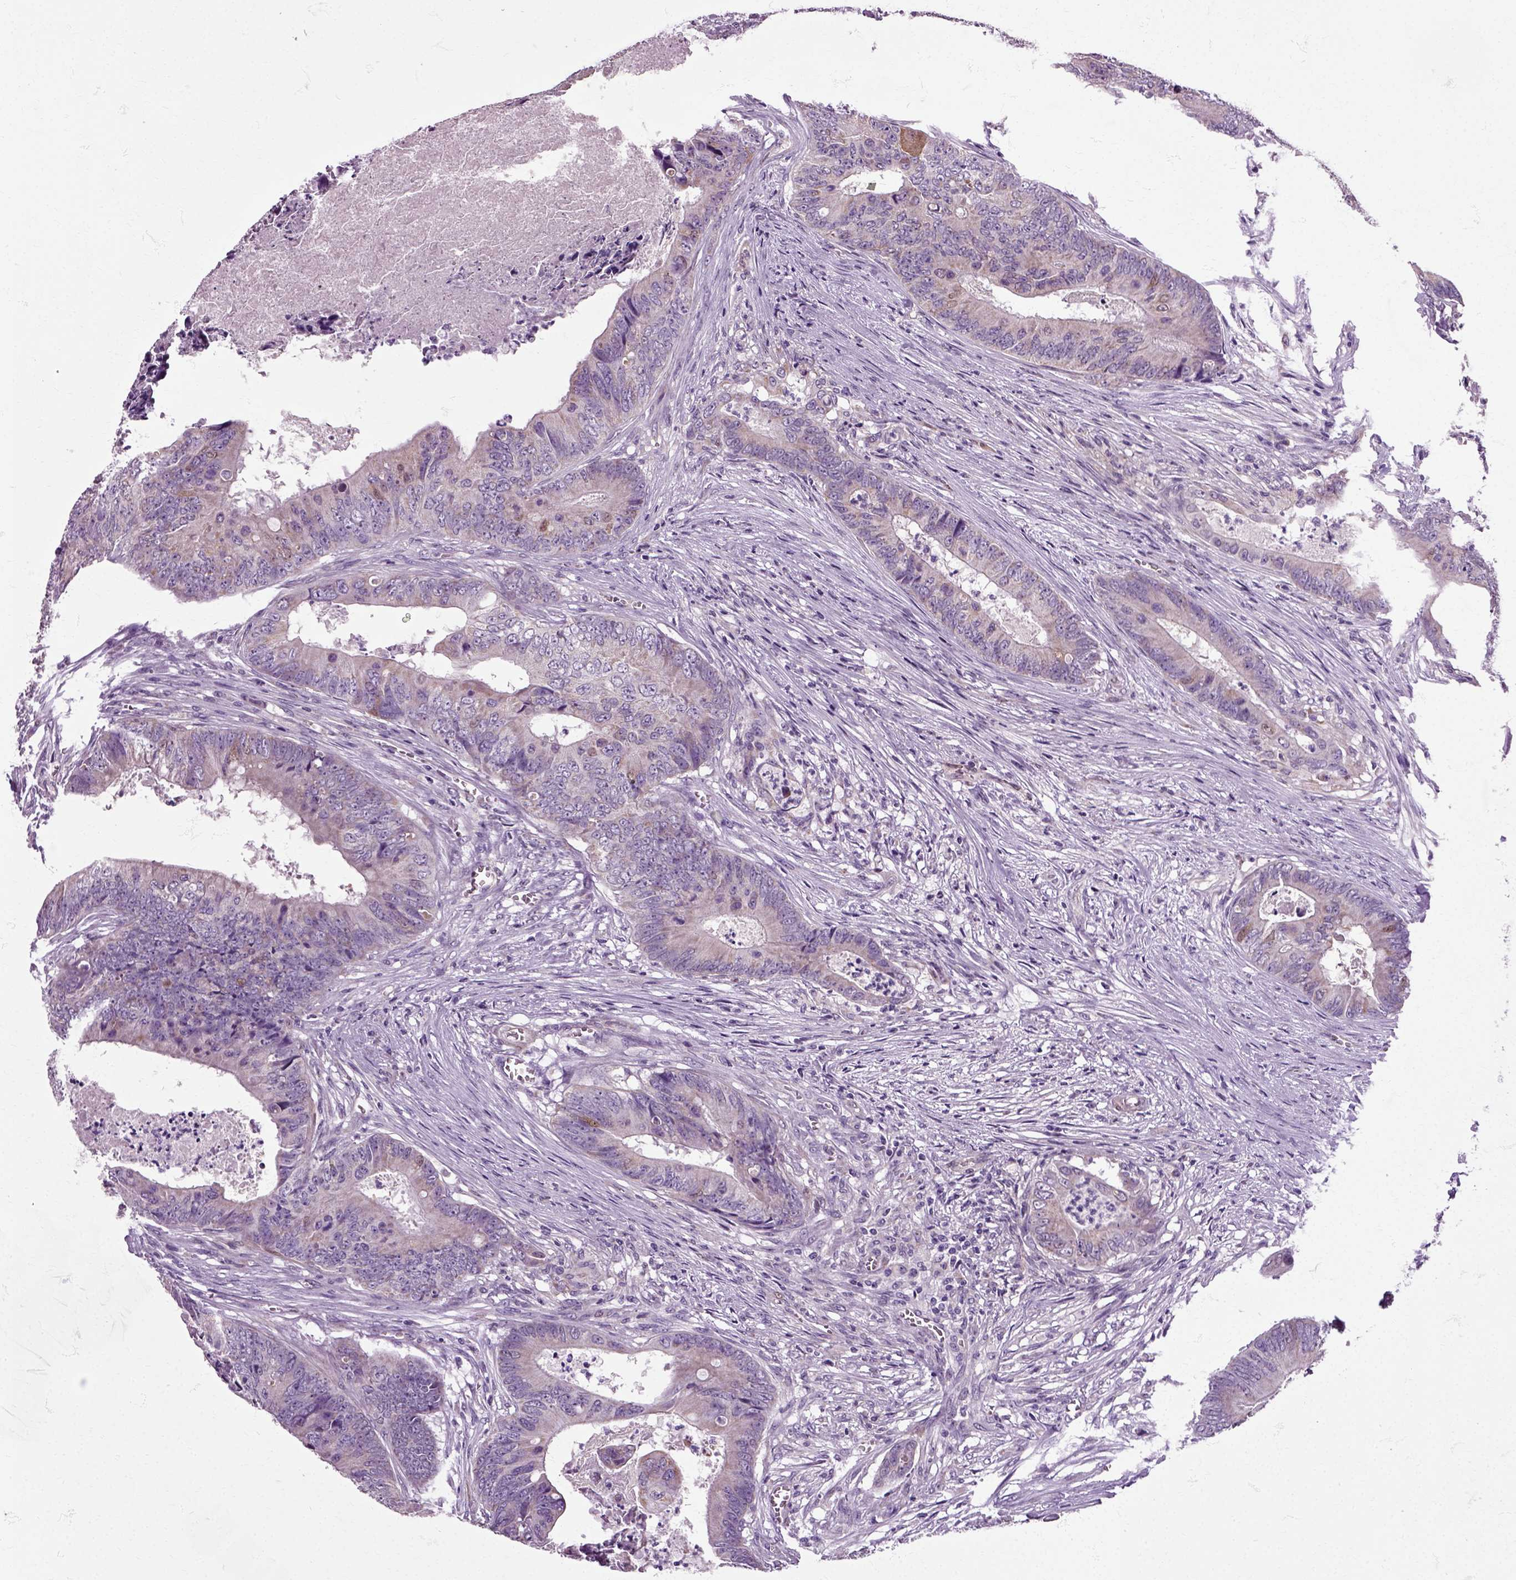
{"staining": {"intensity": "weak", "quantity": "<25%", "location": "cytoplasmic/membranous"}, "tissue": "colorectal cancer", "cell_type": "Tumor cells", "image_type": "cancer", "snomed": [{"axis": "morphology", "description": "Adenocarcinoma, NOS"}, {"axis": "topography", "description": "Colon"}], "caption": "The photomicrograph reveals no significant positivity in tumor cells of adenocarcinoma (colorectal).", "gene": "HSPA2", "patient": {"sex": "male", "age": 84}}